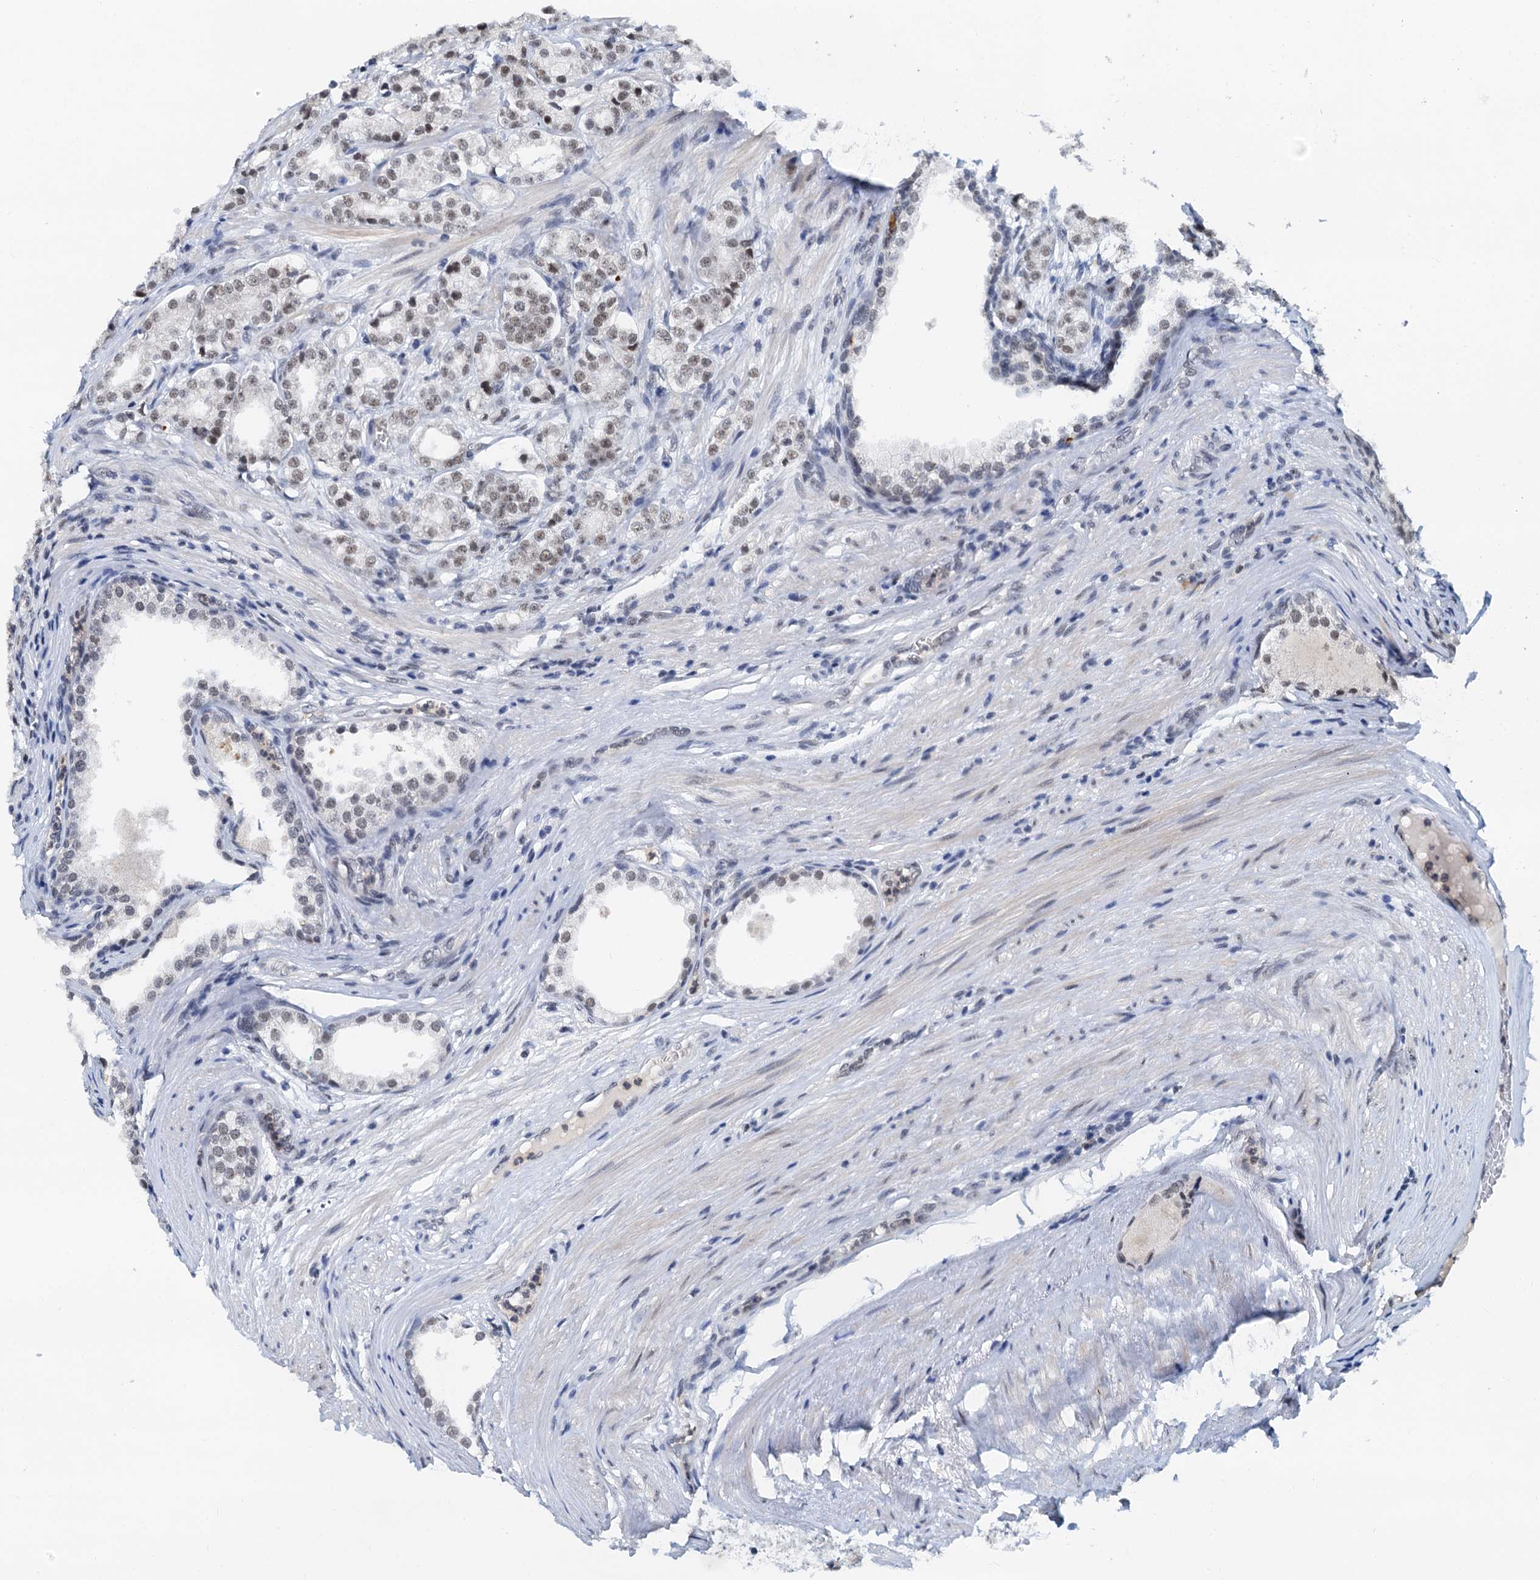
{"staining": {"intensity": "weak", "quantity": ">75%", "location": "nuclear"}, "tissue": "prostate cancer", "cell_type": "Tumor cells", "image_type": "cancer", "snomed": [{"axis": "morphology", "description": "Adenocarcinoma, High grade"}, {"axis": "topography", "description": "Prostate"}], "caption": "The photomicrograph exhibits a brown stain indicating the presence of a protein in the nuclear of tumor cells in prostate adenocarcinoma (high-grade).", "gene": "SNRPD1", "patient": {"sex": "male", "age": 69}}